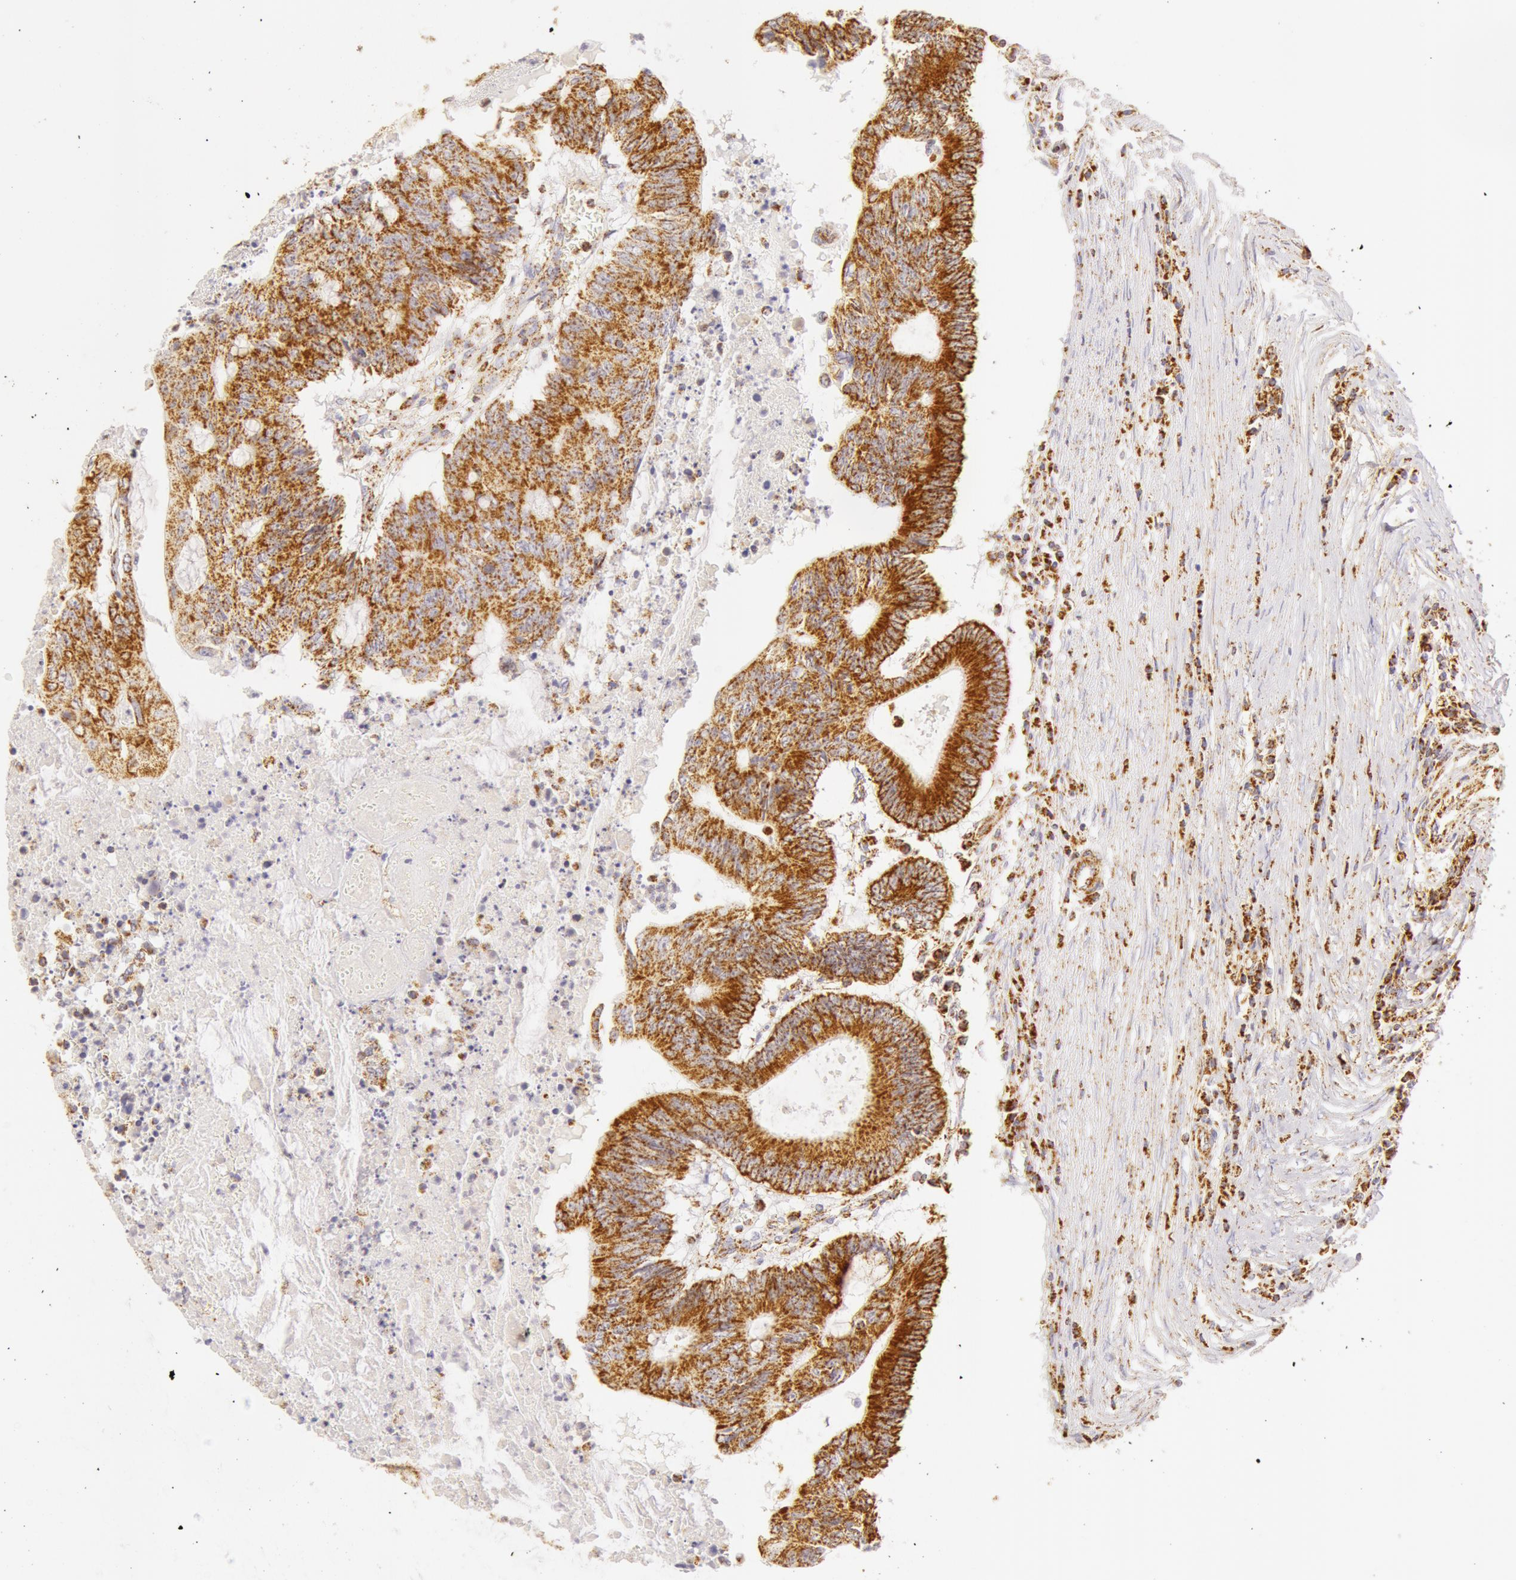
{"staining": {"intensity": "moderate", "quantity": ">75%", "location": "cytoplasmic/membranous"}, "tissue": "colorectal cancer", "cell_type": "Tumor cells", "image_type": "cancer", "snomed": [{"axis": "morphology", "description": "Adenocarcinoma, NOS"}, {"axis": "topography", "description": "Colon"}], "caption": "Protein staining of colorectal cancer tissue reveals moderate cytoplasmic/membranous positivity in about >75% of tumor cells.", "gene": "ATP5F1B", "patient": {"sex": "male", "age": 65}}